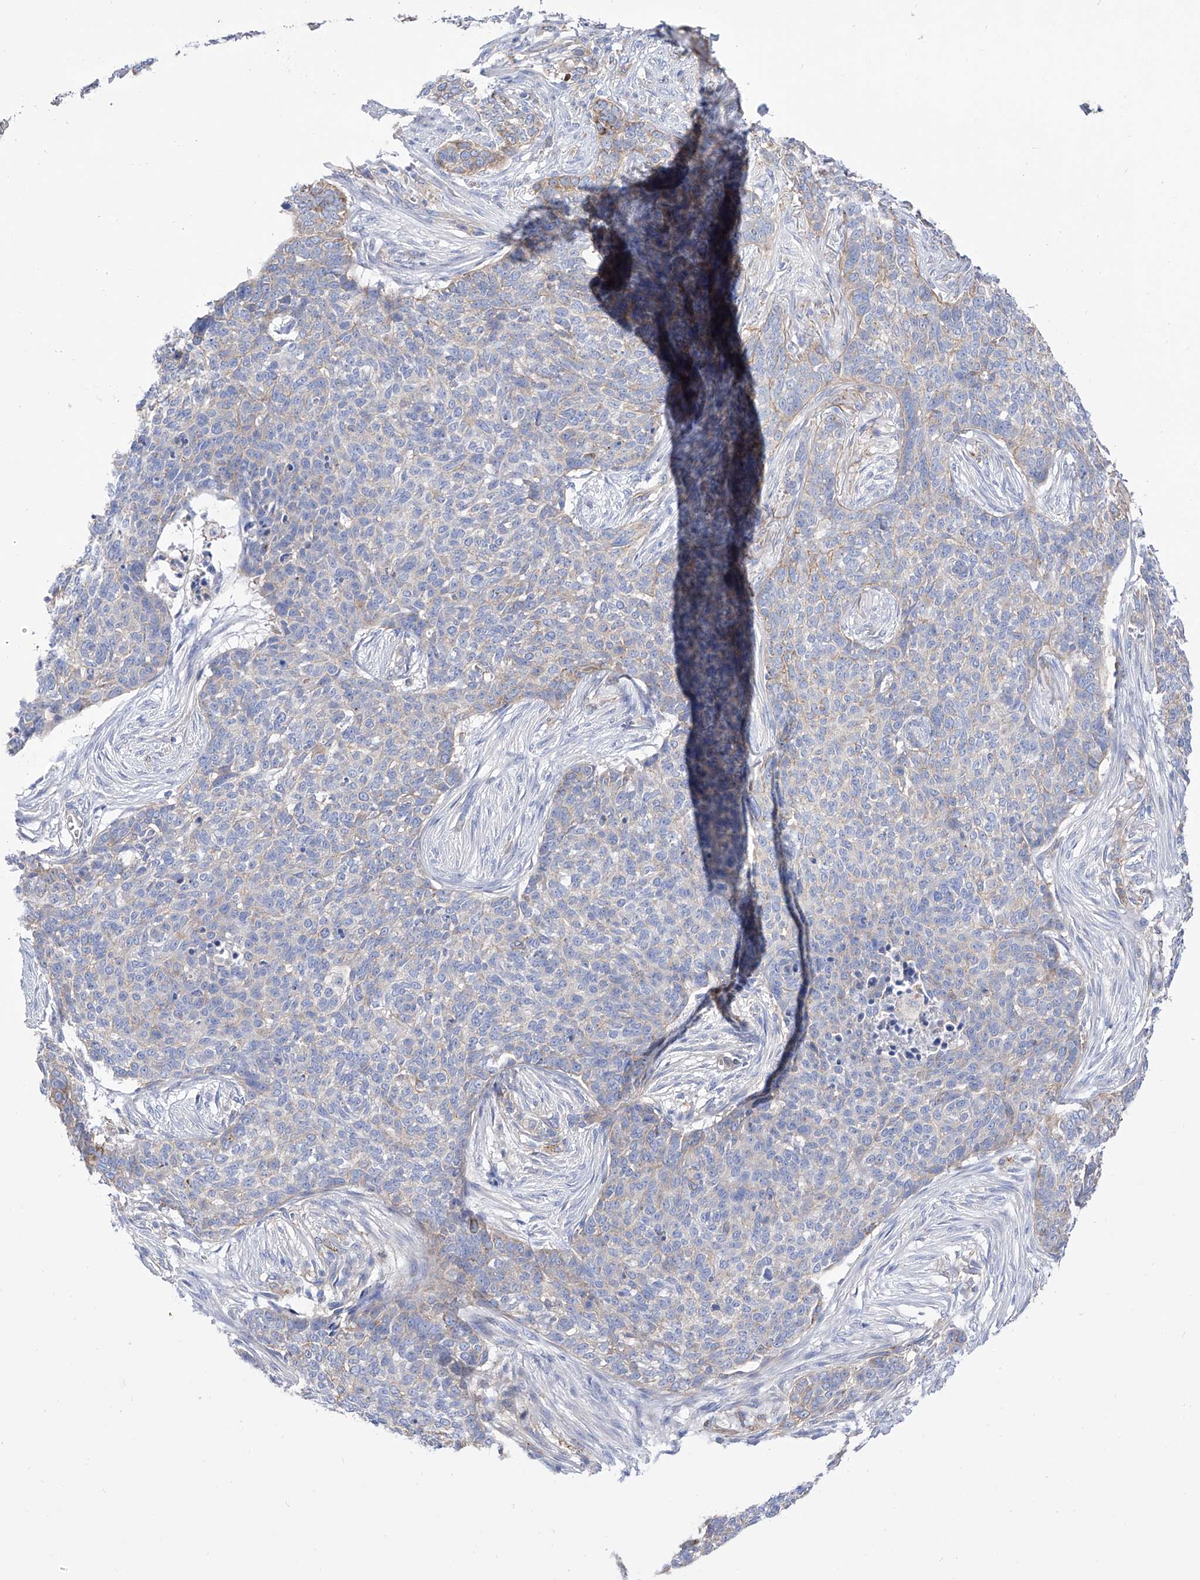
{"staining": {"intensity": "weak", "quantity": "<25%", "location": "cytoplasmic/membranous"}, "tissue": "skin cancer", "cell_type": "Tumor cells", "image_type": "cancer", "snomed": [{"axis": "morphology", "description": "Basal cell carcinoma"}, {"axis": "topography", "description": "Skin"}], "caption": "Tumor cells are negative for brown protein staining in skin cancer (basal cell carcinoma). (DAB (3,3'-diaminobenzidine) IHC with hematoxylin counter stain).", "gene": "ZNF653", "patient": {"sex": "male", "age": 85}}